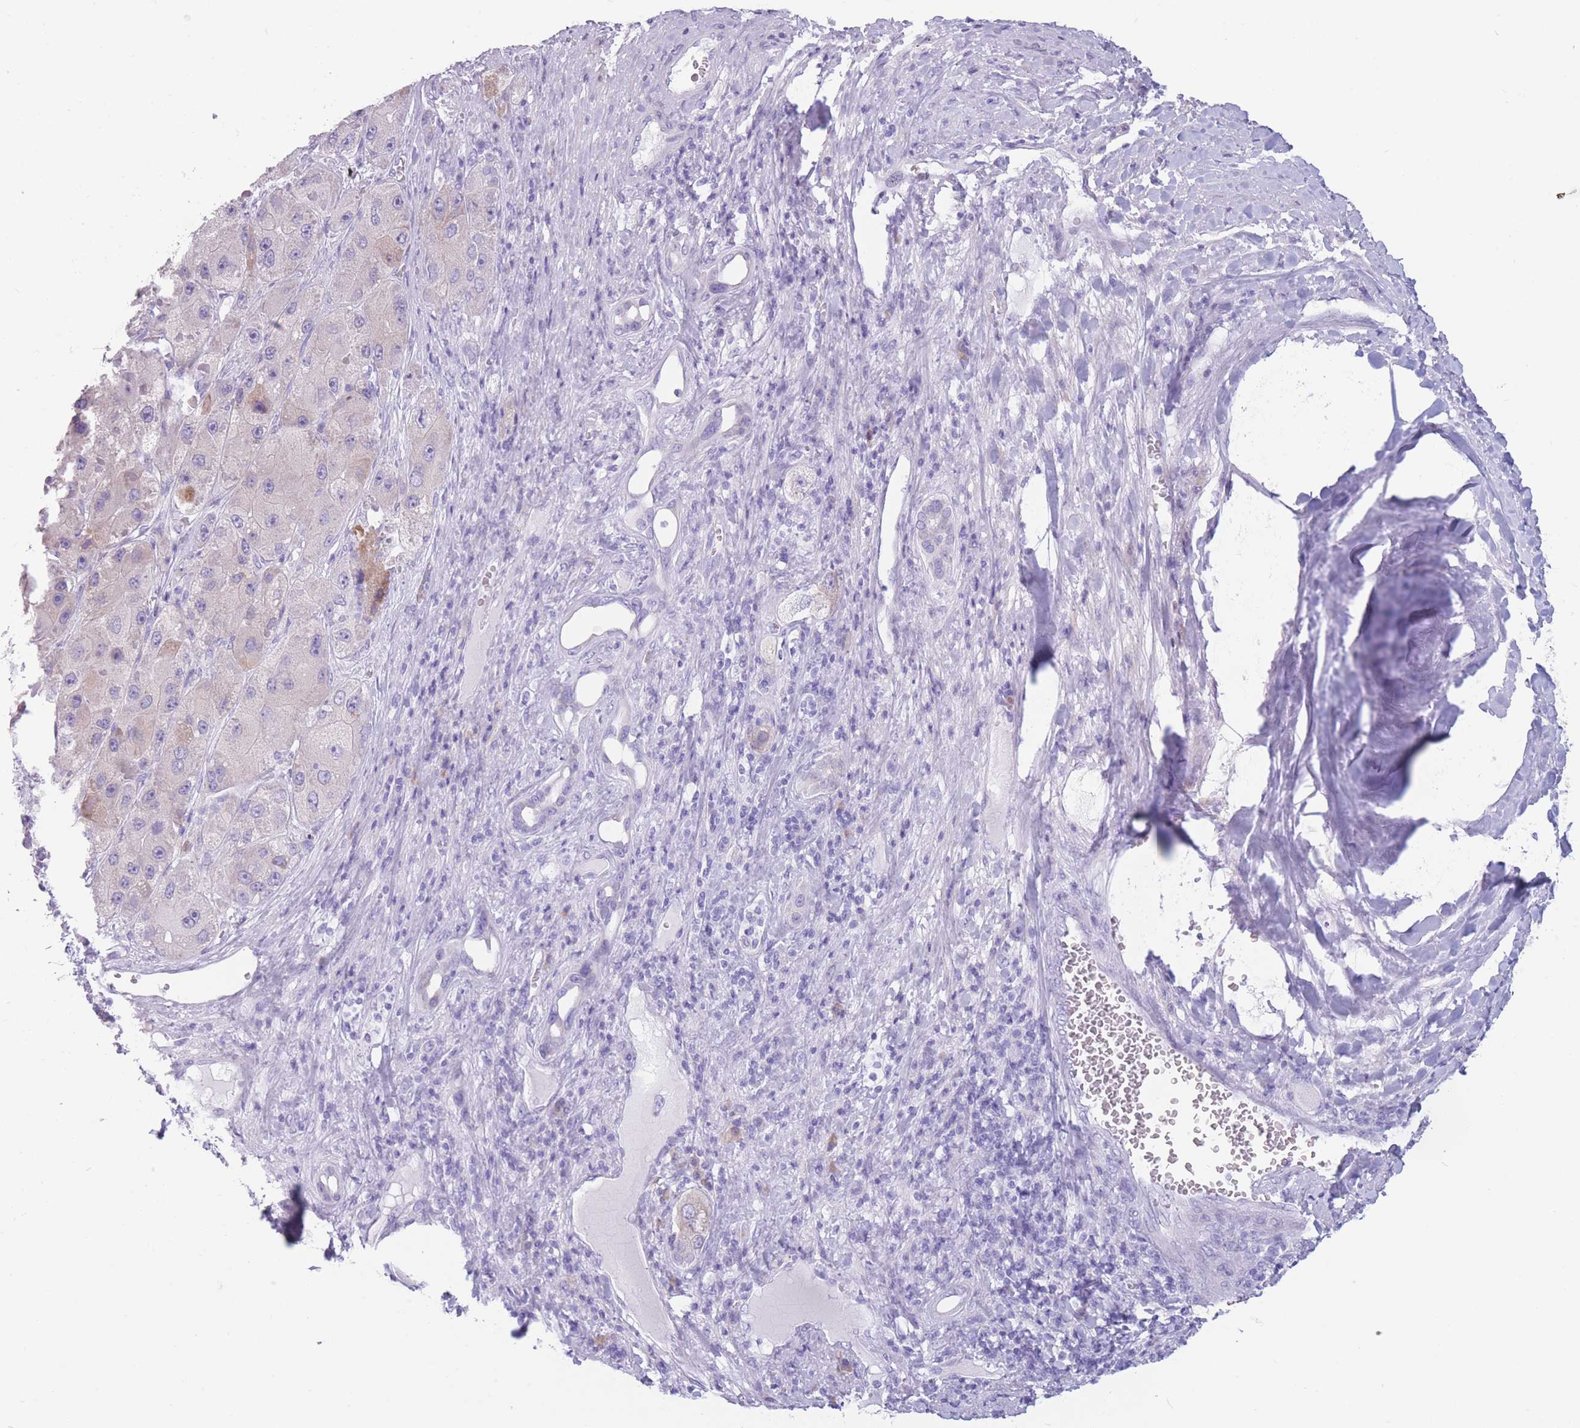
{"staining": {"intensity": "negative", "quantity": "none", "location": "none"}, "tissue": "liver cancer", "cell_type": "Tumor cells", "image_type": "cancer", "snomed": [{"axis": "morphology", "description": "Carcinoma, Hepatocellular, NOS"}, {"axis": "topography", "description": "Liver"}], "caption": "Immunohistochemistry (IHC) image of neoplastic tissue: liver hepatocellular carcinoma stained with DAB (3,3'-diaminobenzidine) demonstrates no significant protein expression in tumor cells.", "gene": "COL27A1", "patient": {"sex": "female", "age": 73}}